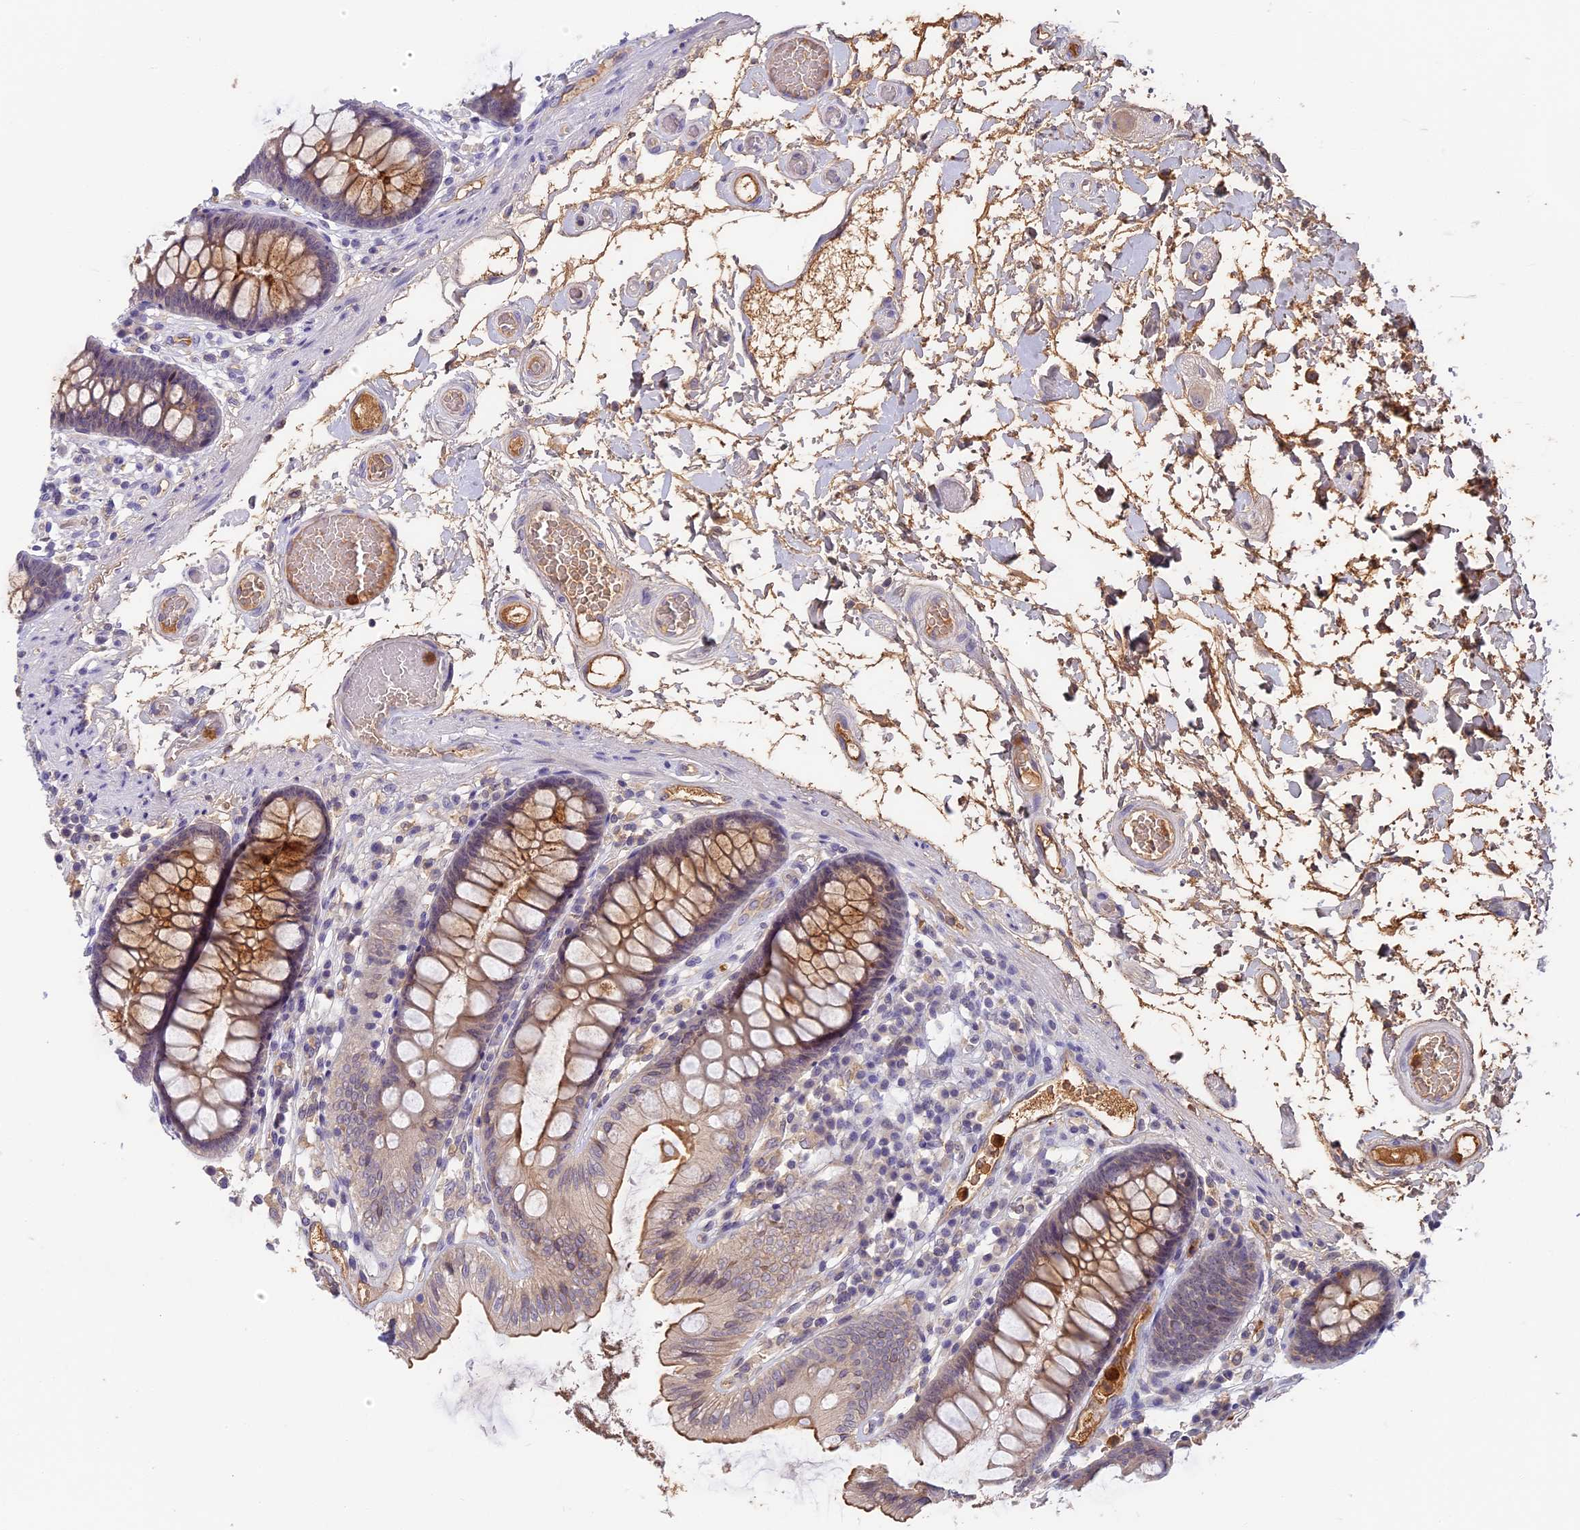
{"staining": {"intensity": "weak", "quantity": ">75%", "location": "cytoplasmic/membranous"}, "tissue": "colon", "cell_type": "Endothelial cells", "image_type": "normal", "snomed": [{"axis": "morphology", "description": "Normal tissue, NOS"}, {"axis": "topography", "description": "Colon"}], "caption": "IHC micrograph of unremarkable colon: human colon stained using immunohistochemistry exhibits low levels of weak protein expression localized specifically in the cytoplasmic/membranous of endothelial cells, appearing as a cytoplasmic/membranous brown color.", "gene": "ADGRD1", "patient": {"sex": "male", "age": 84}}